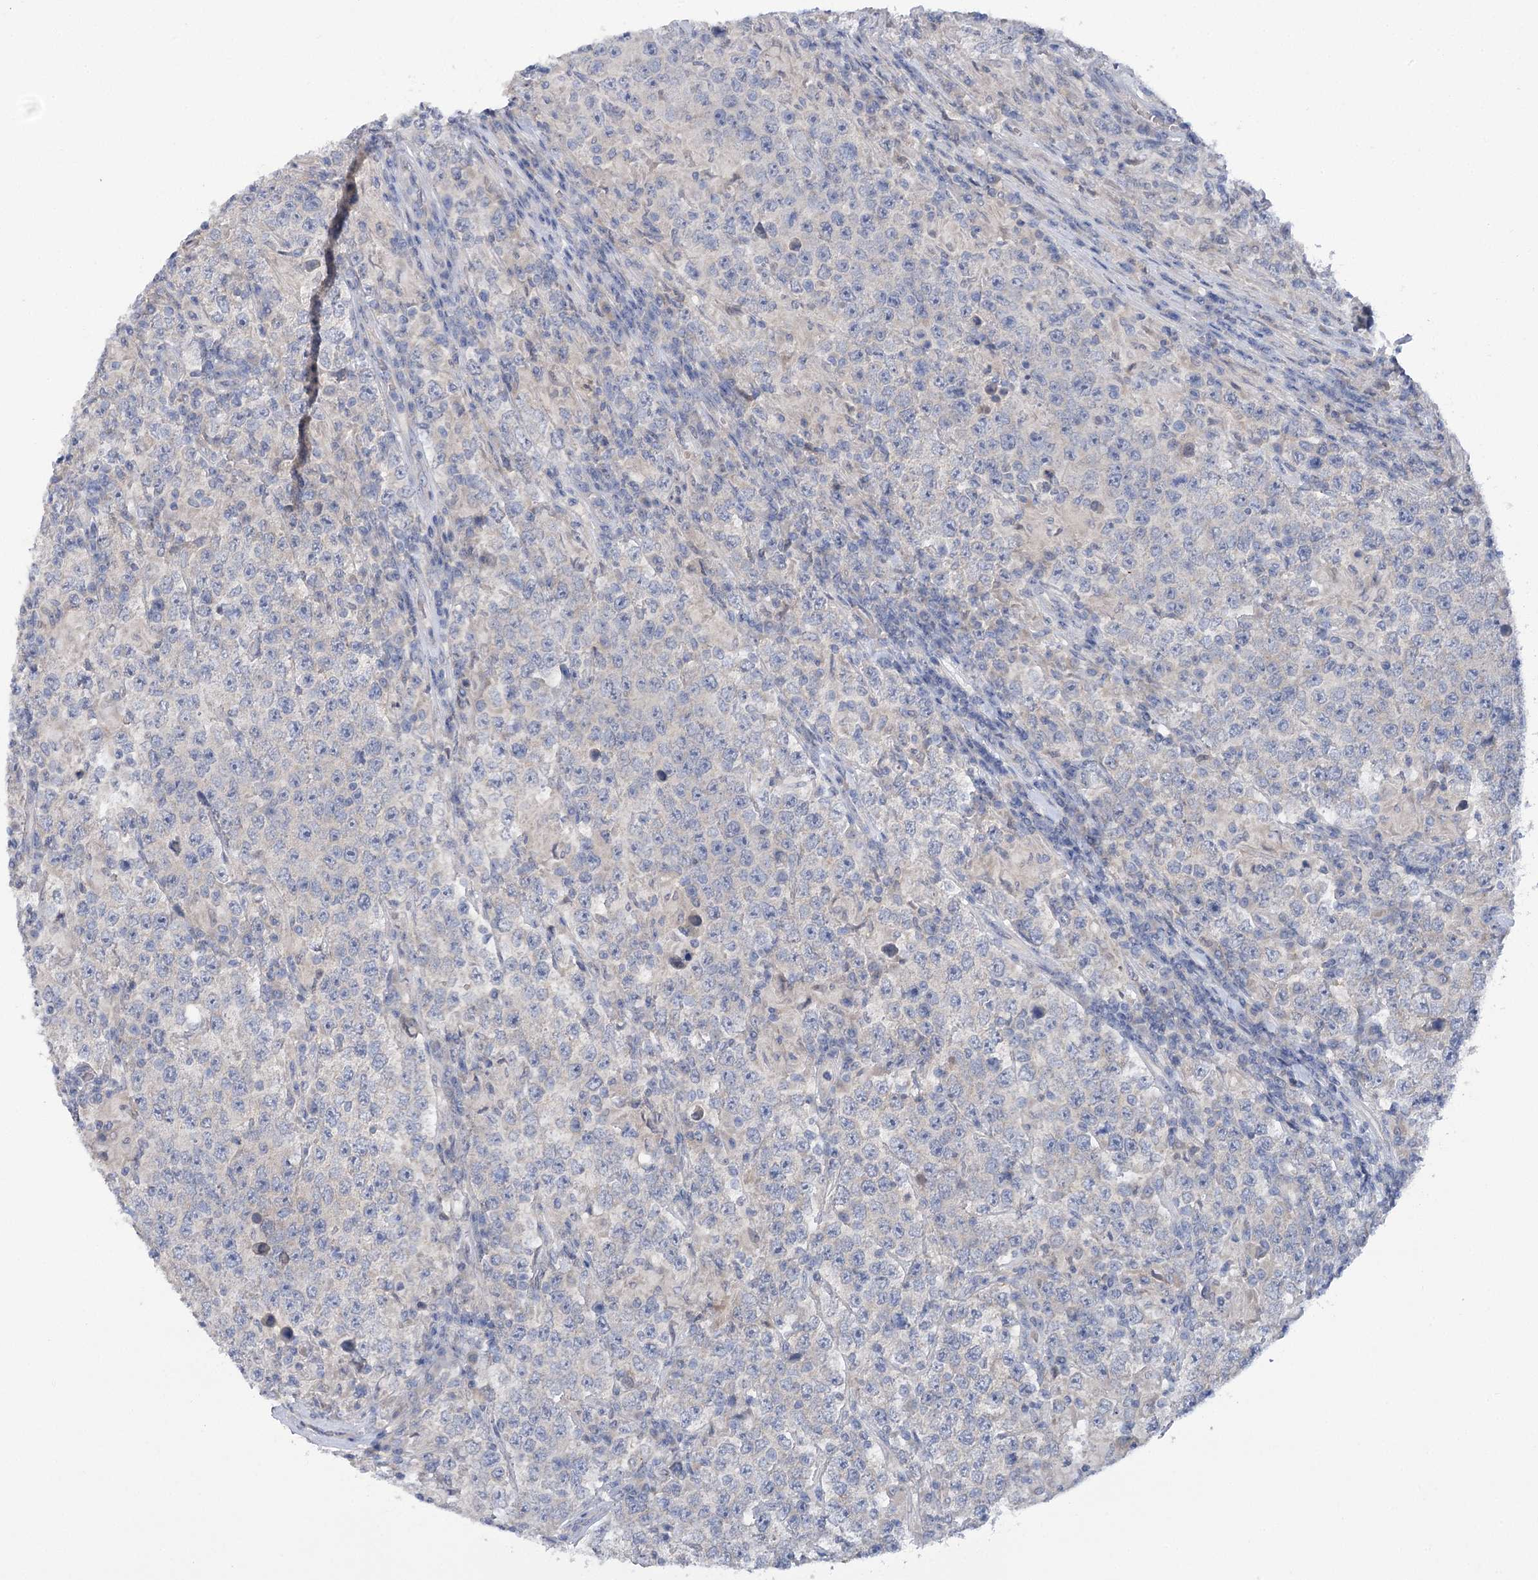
{"staining": {"intensity": "negative", "quantity": "none", "location": "none"}, "tissue": "testis cancer", "cell_type": "Tumor cells", "image_type": "cancer", "snomed": [{"axis": "morphology", "description": "Normal tissue, NOS"}, {"axis": "morphology", "description": "Urothelial carcinoma, High grade"}, {"axis": "morphology", "description": "Seminoma, NOS"}, {"axis": "morphology", "description": "Carcinoma, Embryonal, NOS"}, {"axis": "topography", "description": "Urinary bladder"}, {"axis": "topography", "description": "Testis"}], "caption": "Immunohistochemistry (IHC) of testis cancer (high-grade urothelial carcinoma) demonstrates no positivity in tumor cells.", "gene": "DCUN1D1", "patient": {"sex": "male", "age": 41}}